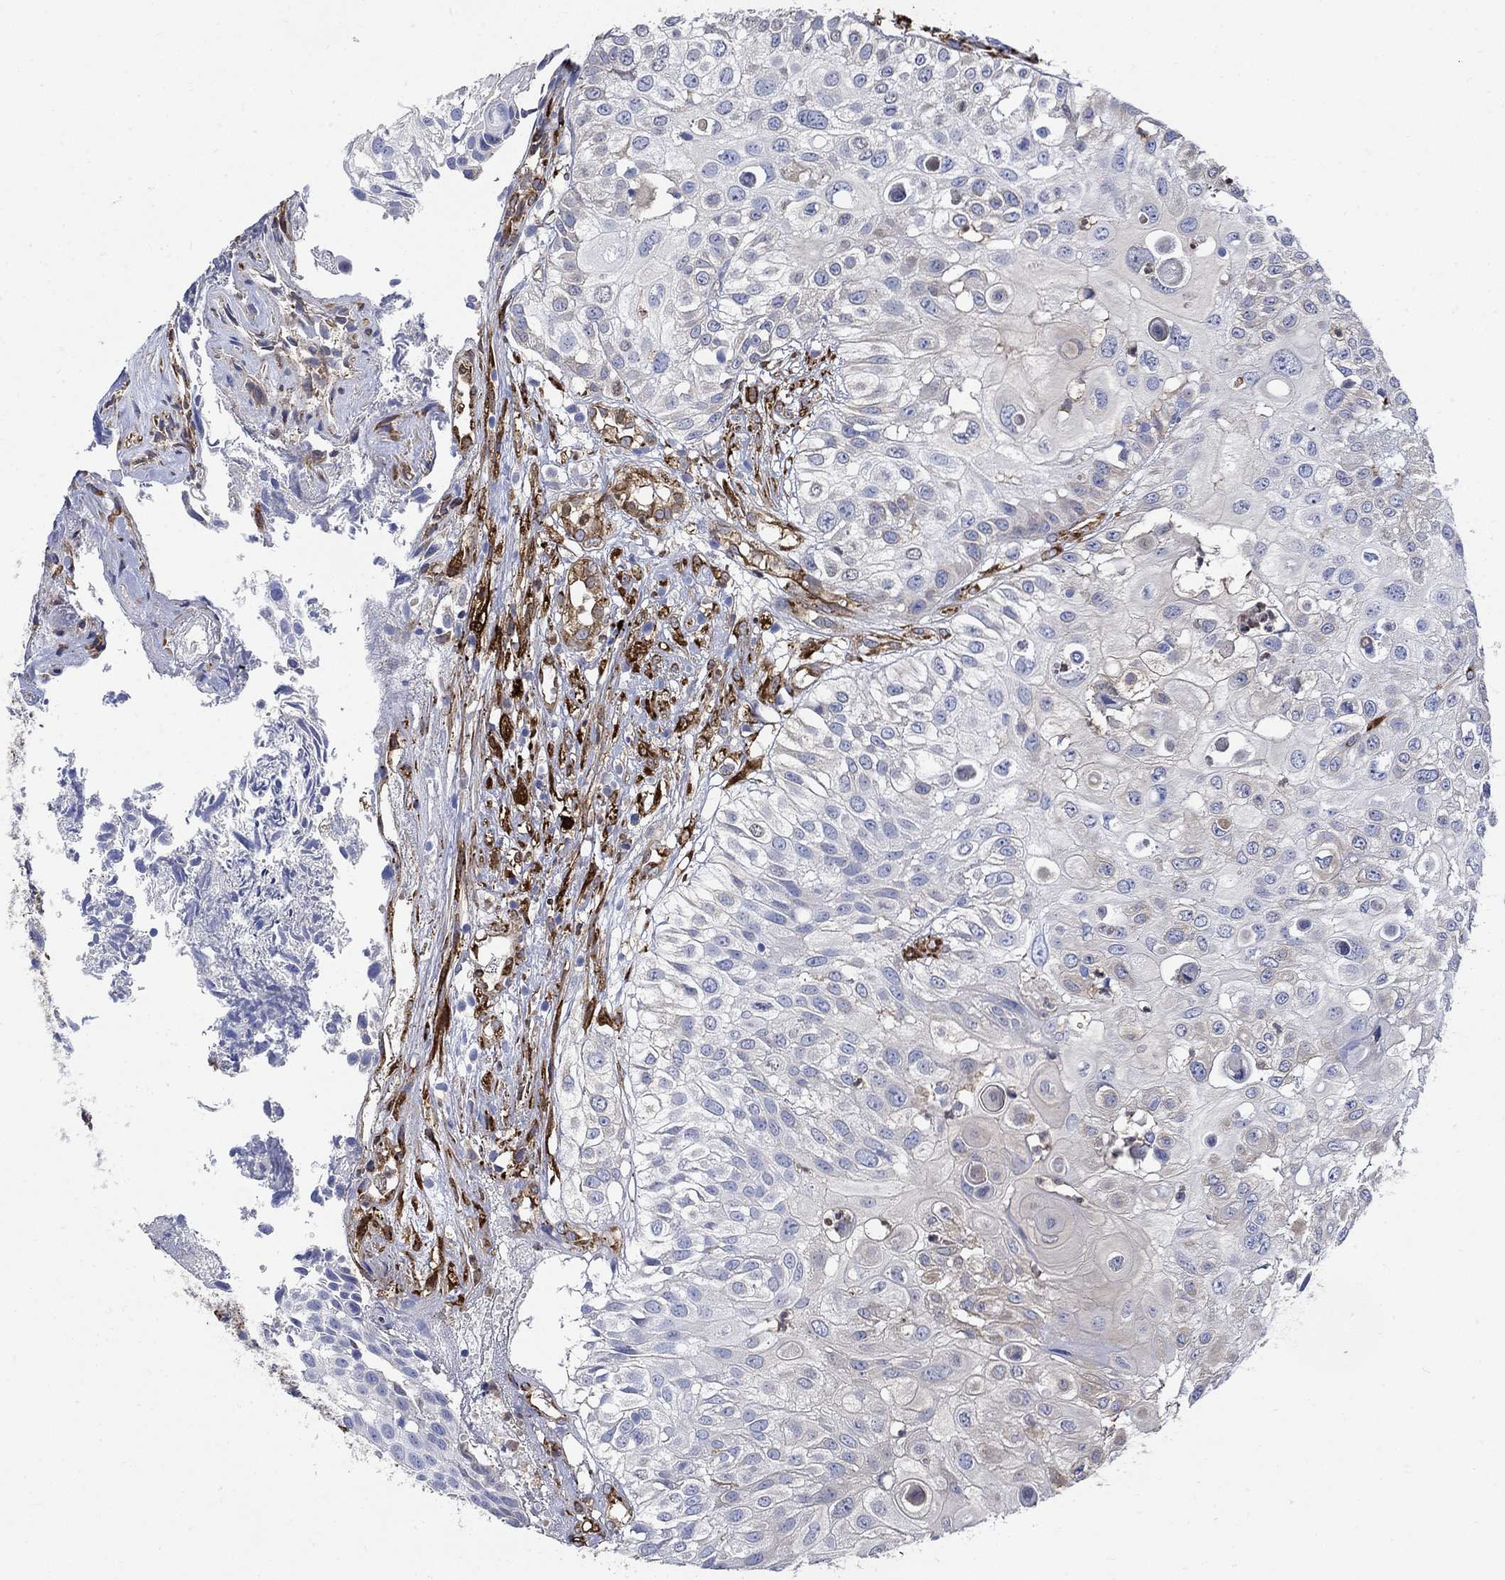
{"staining": {"intensity": "weak", "quantity": "<25%", "location": "cytoplasmic/membranous"}, "tissue": "urothelial cancer", "cell_type": "Tumor cells", "image_type": "cancer", "snomed": [{"axis": "morphology", "description": "Urothelial carcinoma, High grade"}, {"axis": "topography", "description": "Urinary bladder"}], "caption": "IHC histopathology image of human high-grade urothelial carcinoma stained for a protein (brown), which demonstrates no expression in tumor cells.", "gene": "TGM2", "patient": {"sex": "female", "age": 79}}